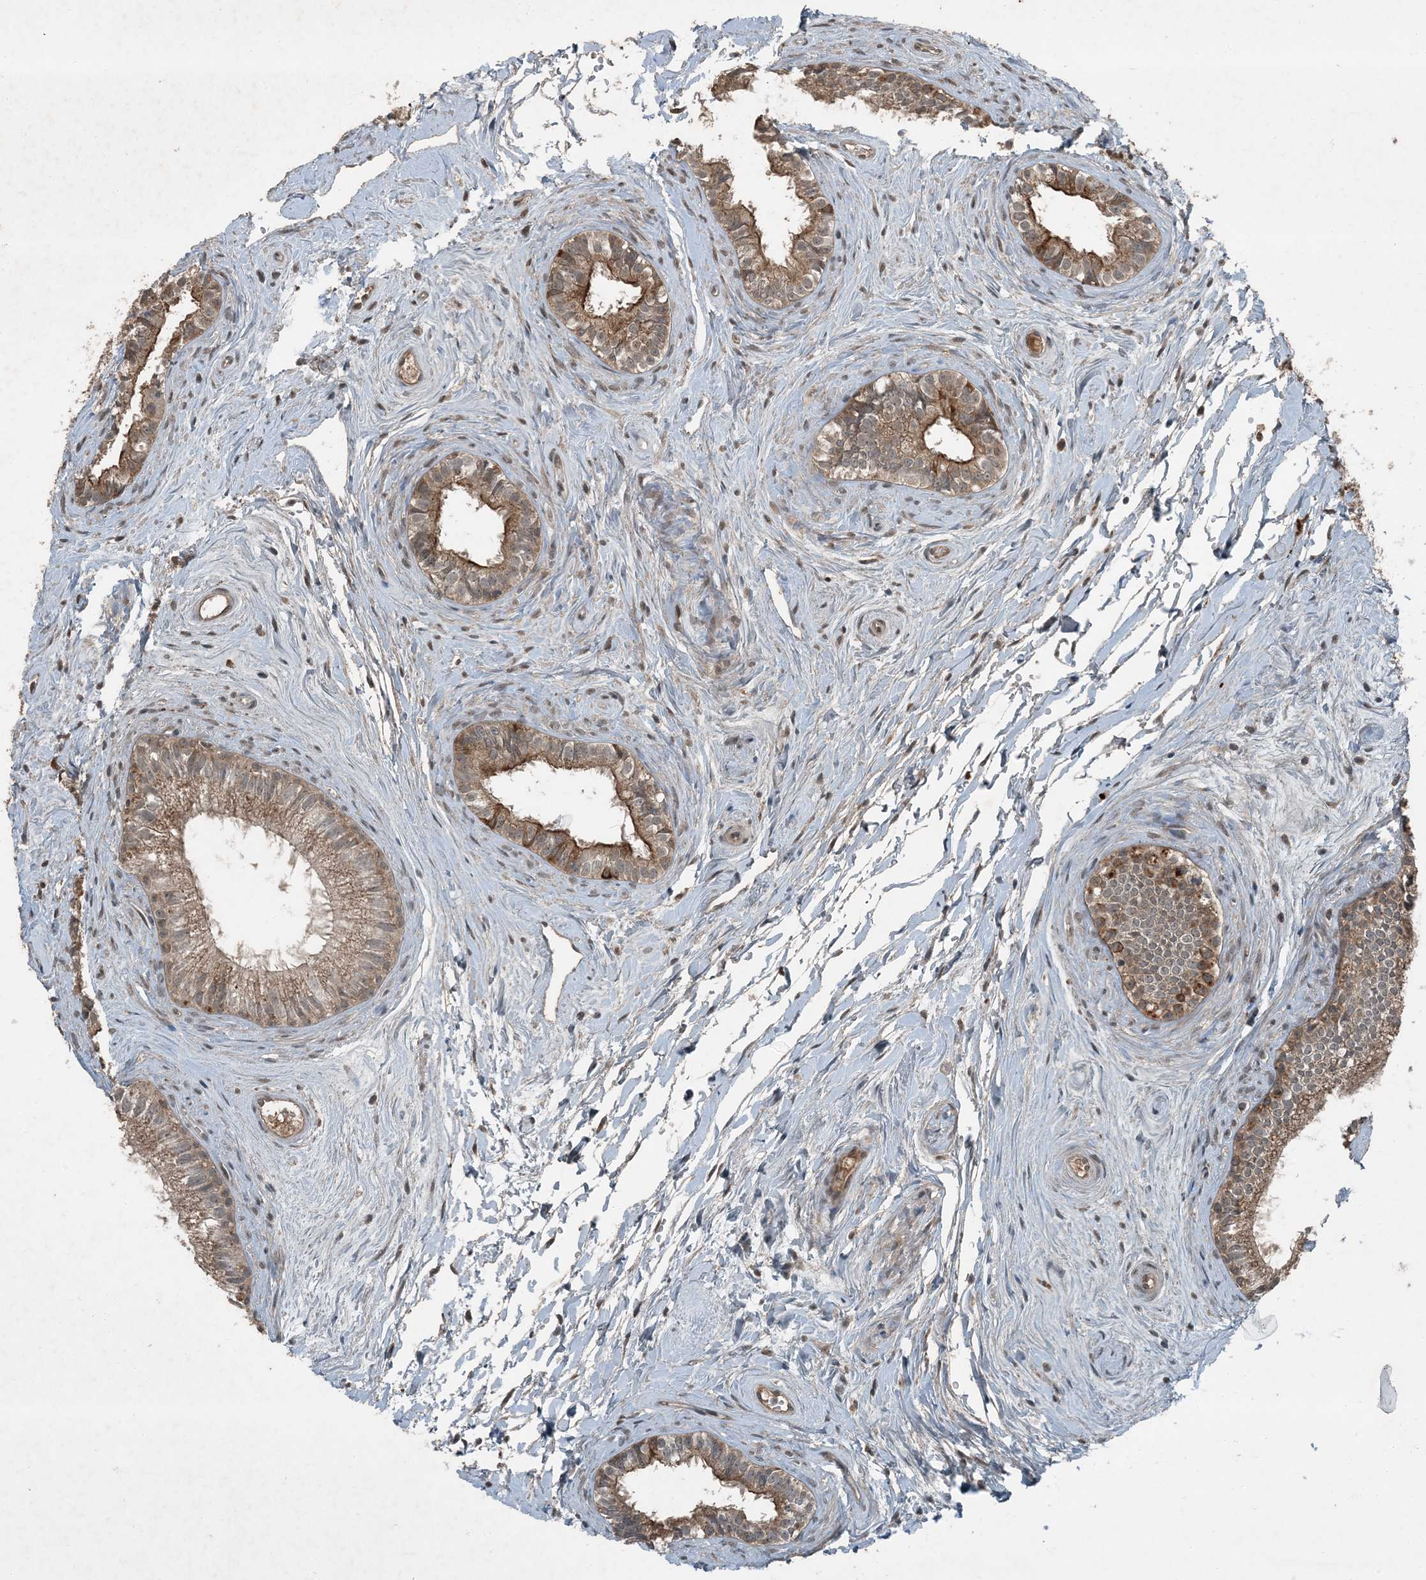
{"staining": {"intensity": "moderate", "quantity": ">75%", "location": "cytoplasmic/membranous"}, "tissue": "epididymis", "cell_type": "Glandular cells", "image_type": "normal", "snomed": [{"axis": "morphology", "description": "Normal tissue, NOS"}, {"axis": "topography", "description": "Epididymis"}], "caption": "Human epididymis stained with a brown dye exhibits moderate cytoplasmic/membranous positive expression in approximately >75% of glandular cells.", "gene": "MDN1", "patient": {"sex": "male", "age": 71}}